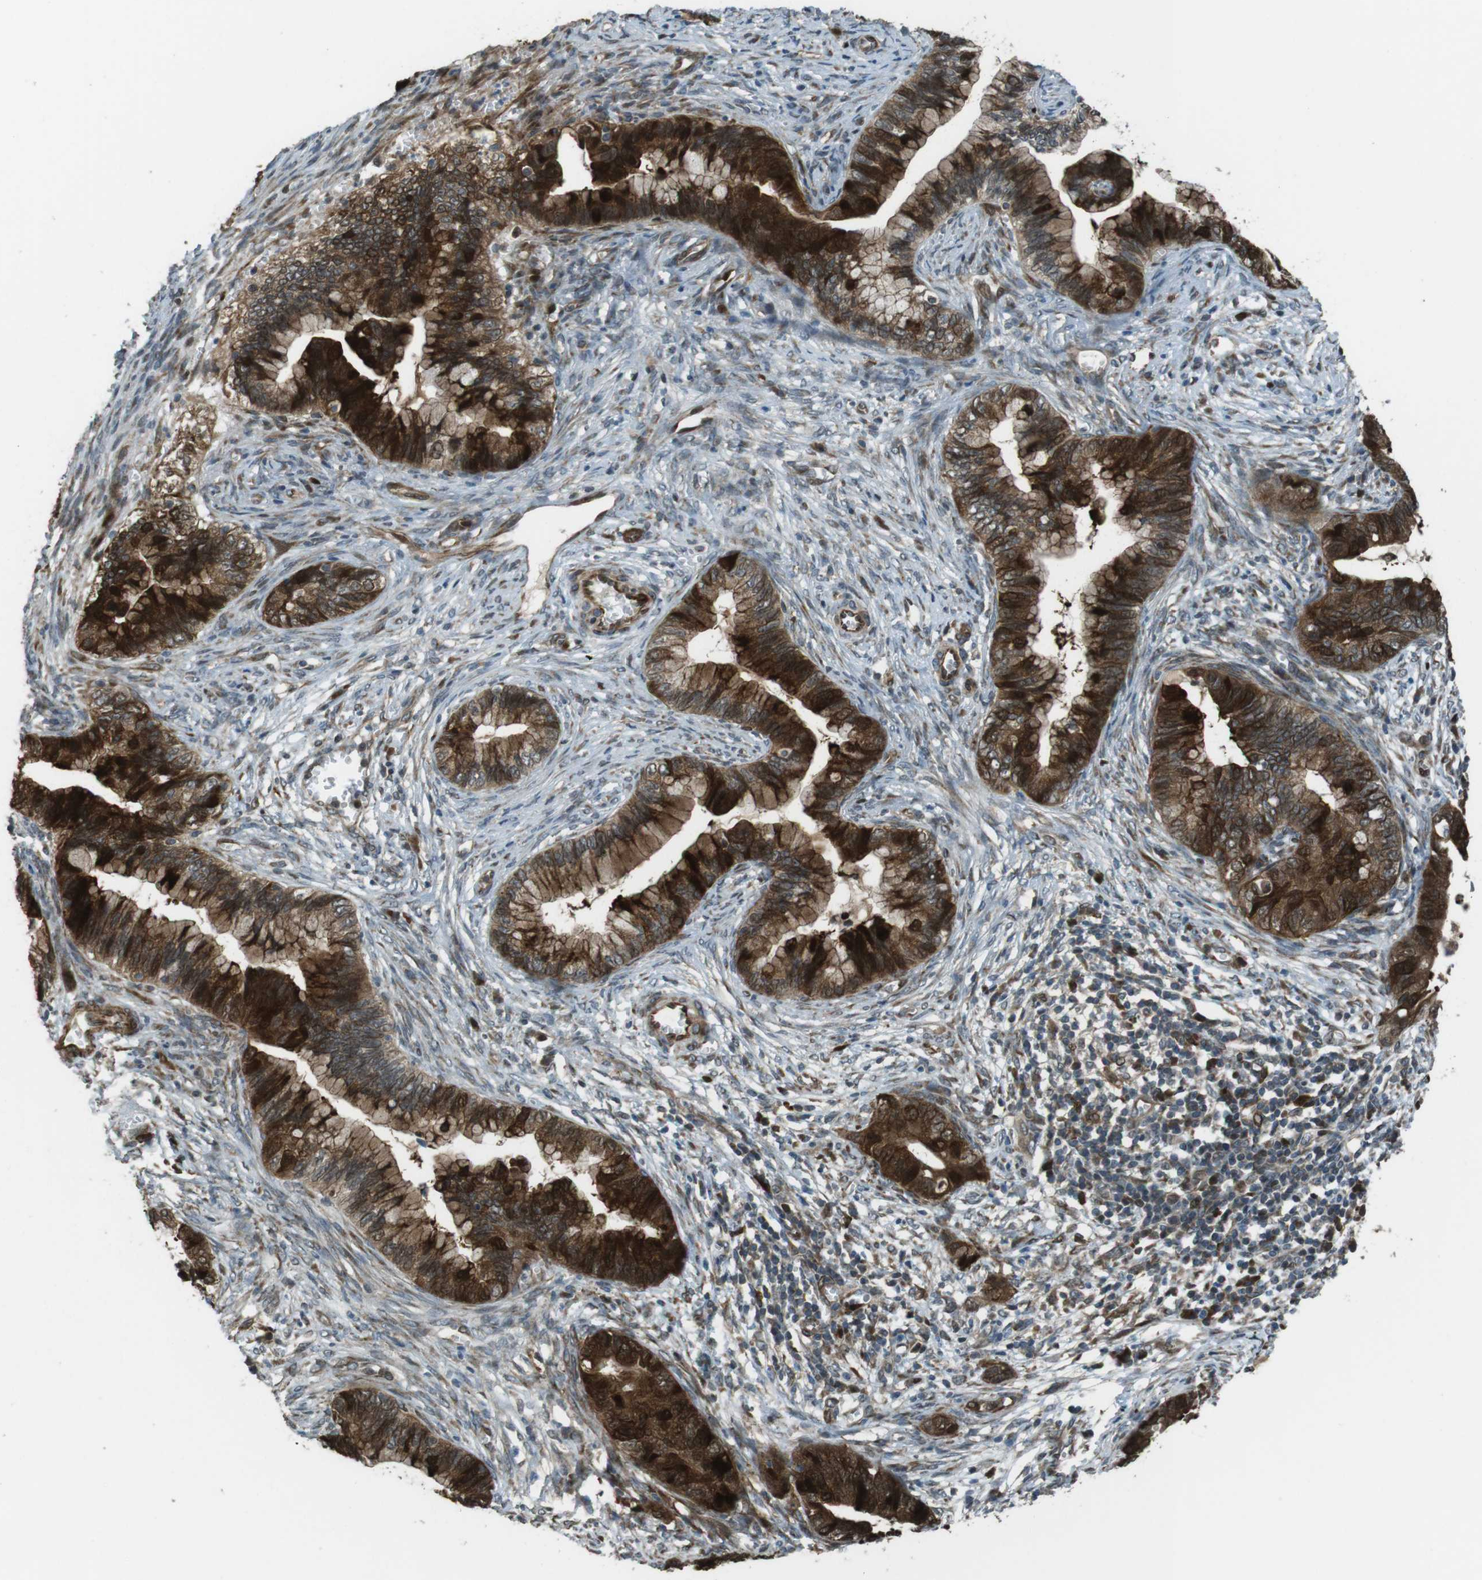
{"staining": {"intensity": "strong", "quantity": ">75%", "location": "cytoplasmic/membranous"}, "tissue": "cervical cancer", "cell_type": "Tumor cells", "image_type": "cancer", "snomed": [{"axis": "morphology", "description": "Adenocarcinoma, NOS"}, {"axis": "topography", "description": "Cervix"}], "caption": "Tumor cells display high levels of strong cytoplasmic/membranous positivity in approximately >75% of cells in cervical cancer. The staining is performed using DAB brown chromogen to label protein expression. The nuclei are counter-stained blue using hematoxylin.", "gene": "ZNF330", "patient": {"sex": "female", "age": 44}}